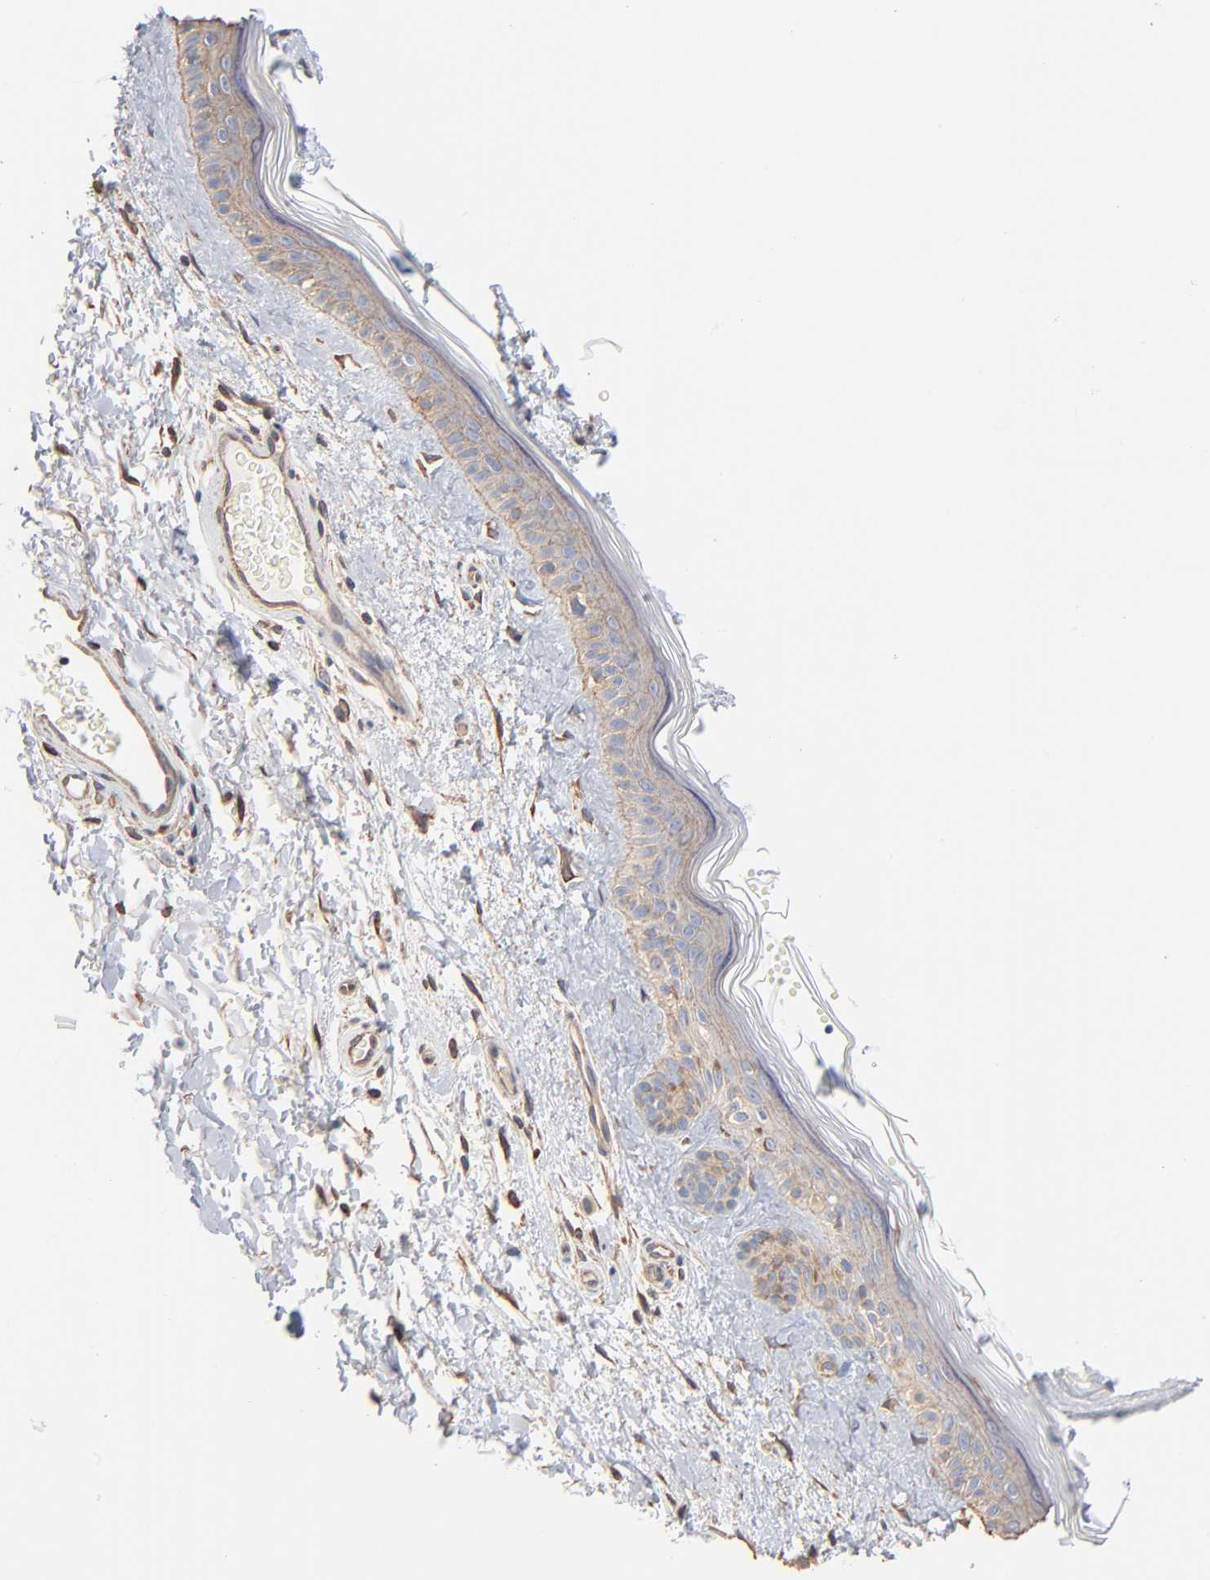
{"staining": {"intensity": "strong", "quantity": ">75%", "location": "cytoplasmic/membranous"}, "tissue": "skin", "cell_type": "Fibroblasts", "image_type": "normal", "snomed": [{"axis": "morphology", "description": "Normal tissue, NOS"}, {"axis": "topography", "description": "Skin"}], "caption": "Immunohistochemical staining of unremarkable skin shows >75% levels of strong cytoplasmic/membranous protein staining in about >75% of fibroblasts. The protein is stained brown, and the nuclei are stained in blue (DAB (3,3'-diaminobenzidine) IHC with brightfield microscopy, high magnification).", "gene": "ABCD4", "patient": {"sex": "male", "age": 63}}